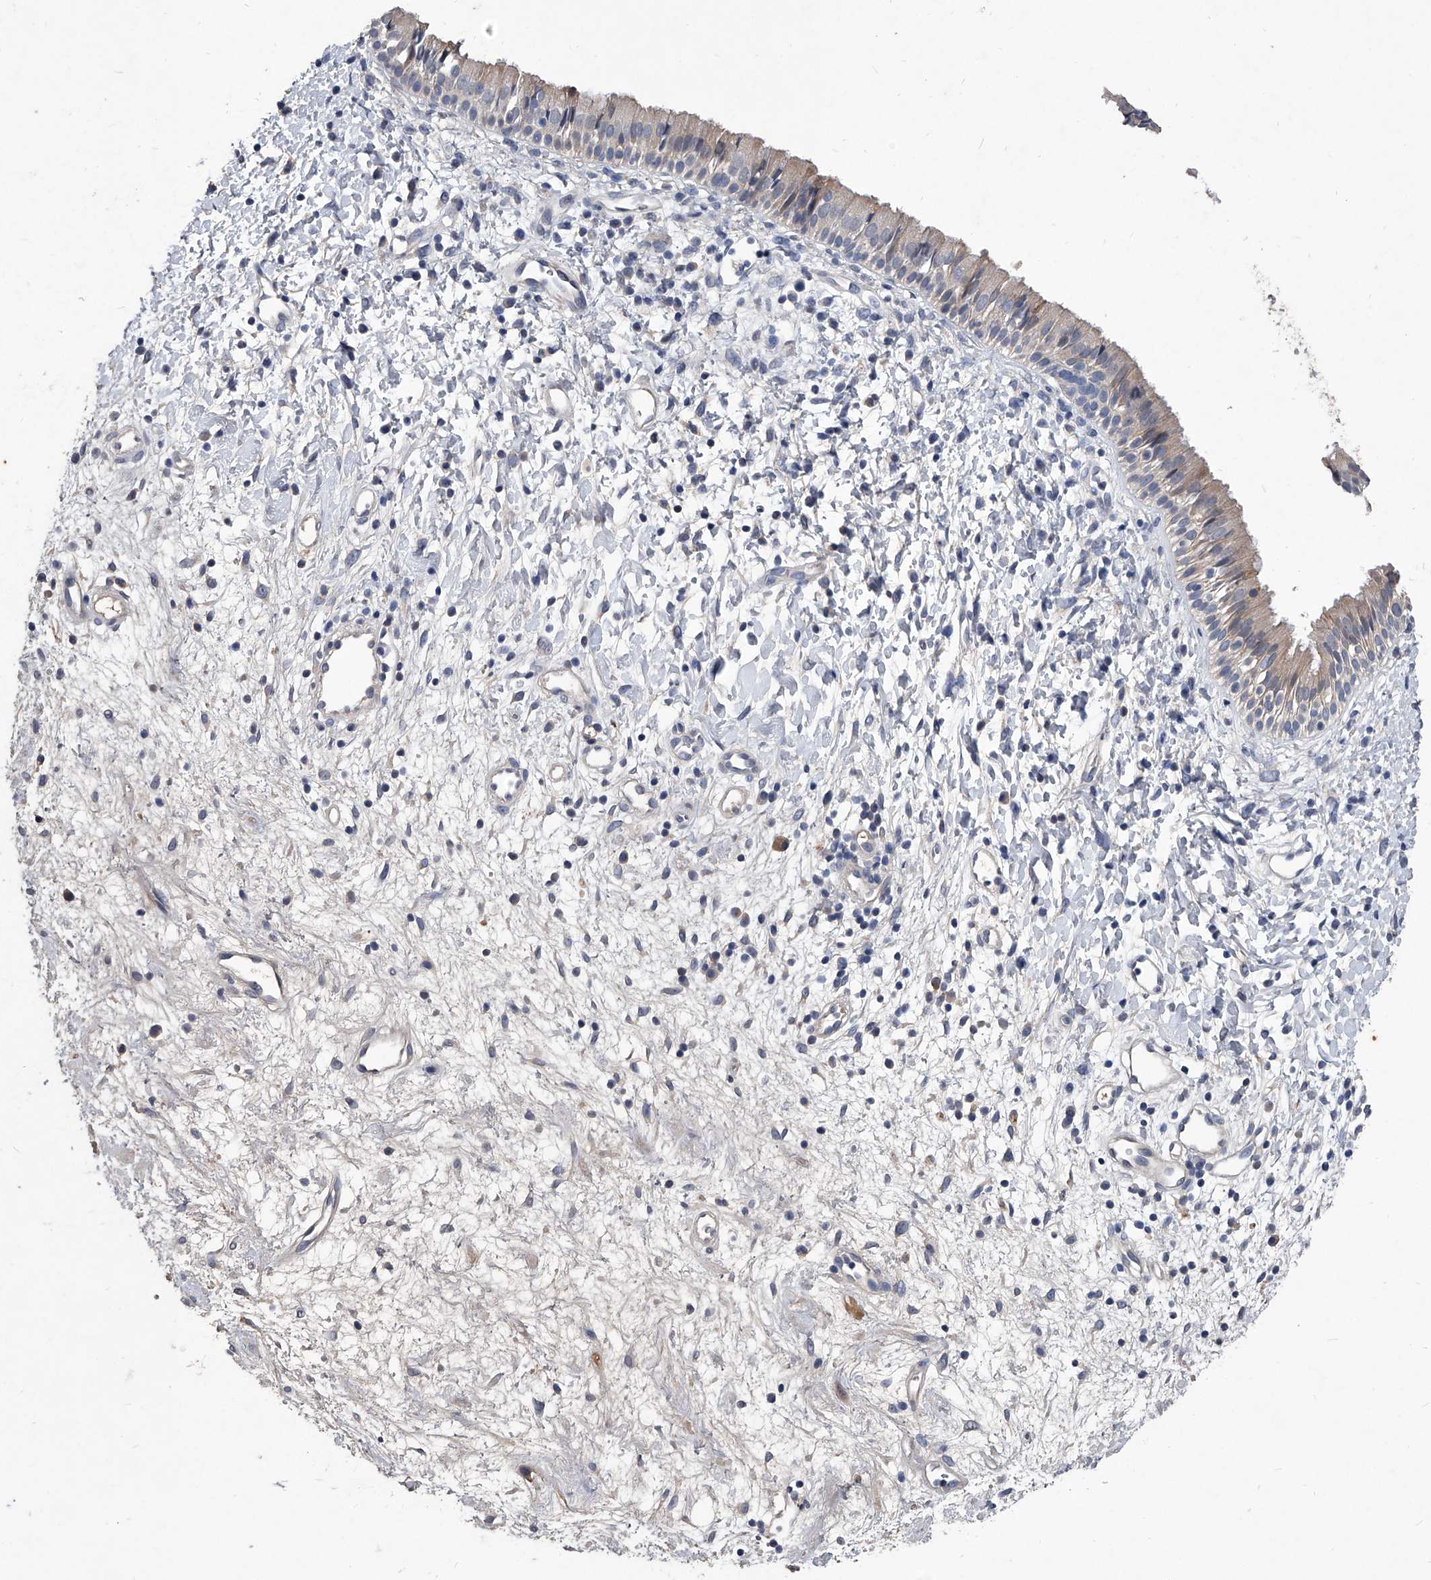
{"staining": {"intensity": "moderate", "quantity": "25%-75%", "location": "cytoplasmic/membranous"}, "tissue": "nasopharynx", "cell_type": "Respiratory epithelial cells", "image_type": "normal", "snomed": [{"axis": "morphology", "description": "Normal tissue, NOS"}, {"axis": "topography", "description": "Nasopharynx"}], "caption": "Moderate cytoplasmic/membranous expression is seen in approximately 25%-75% of respiratory epithelial cells in benign nasopharynx. (DAB = brown stain, brightfield microscopy at high magnification).", "gene": "C5", "patient": {"sex": "male", "age": 22}}